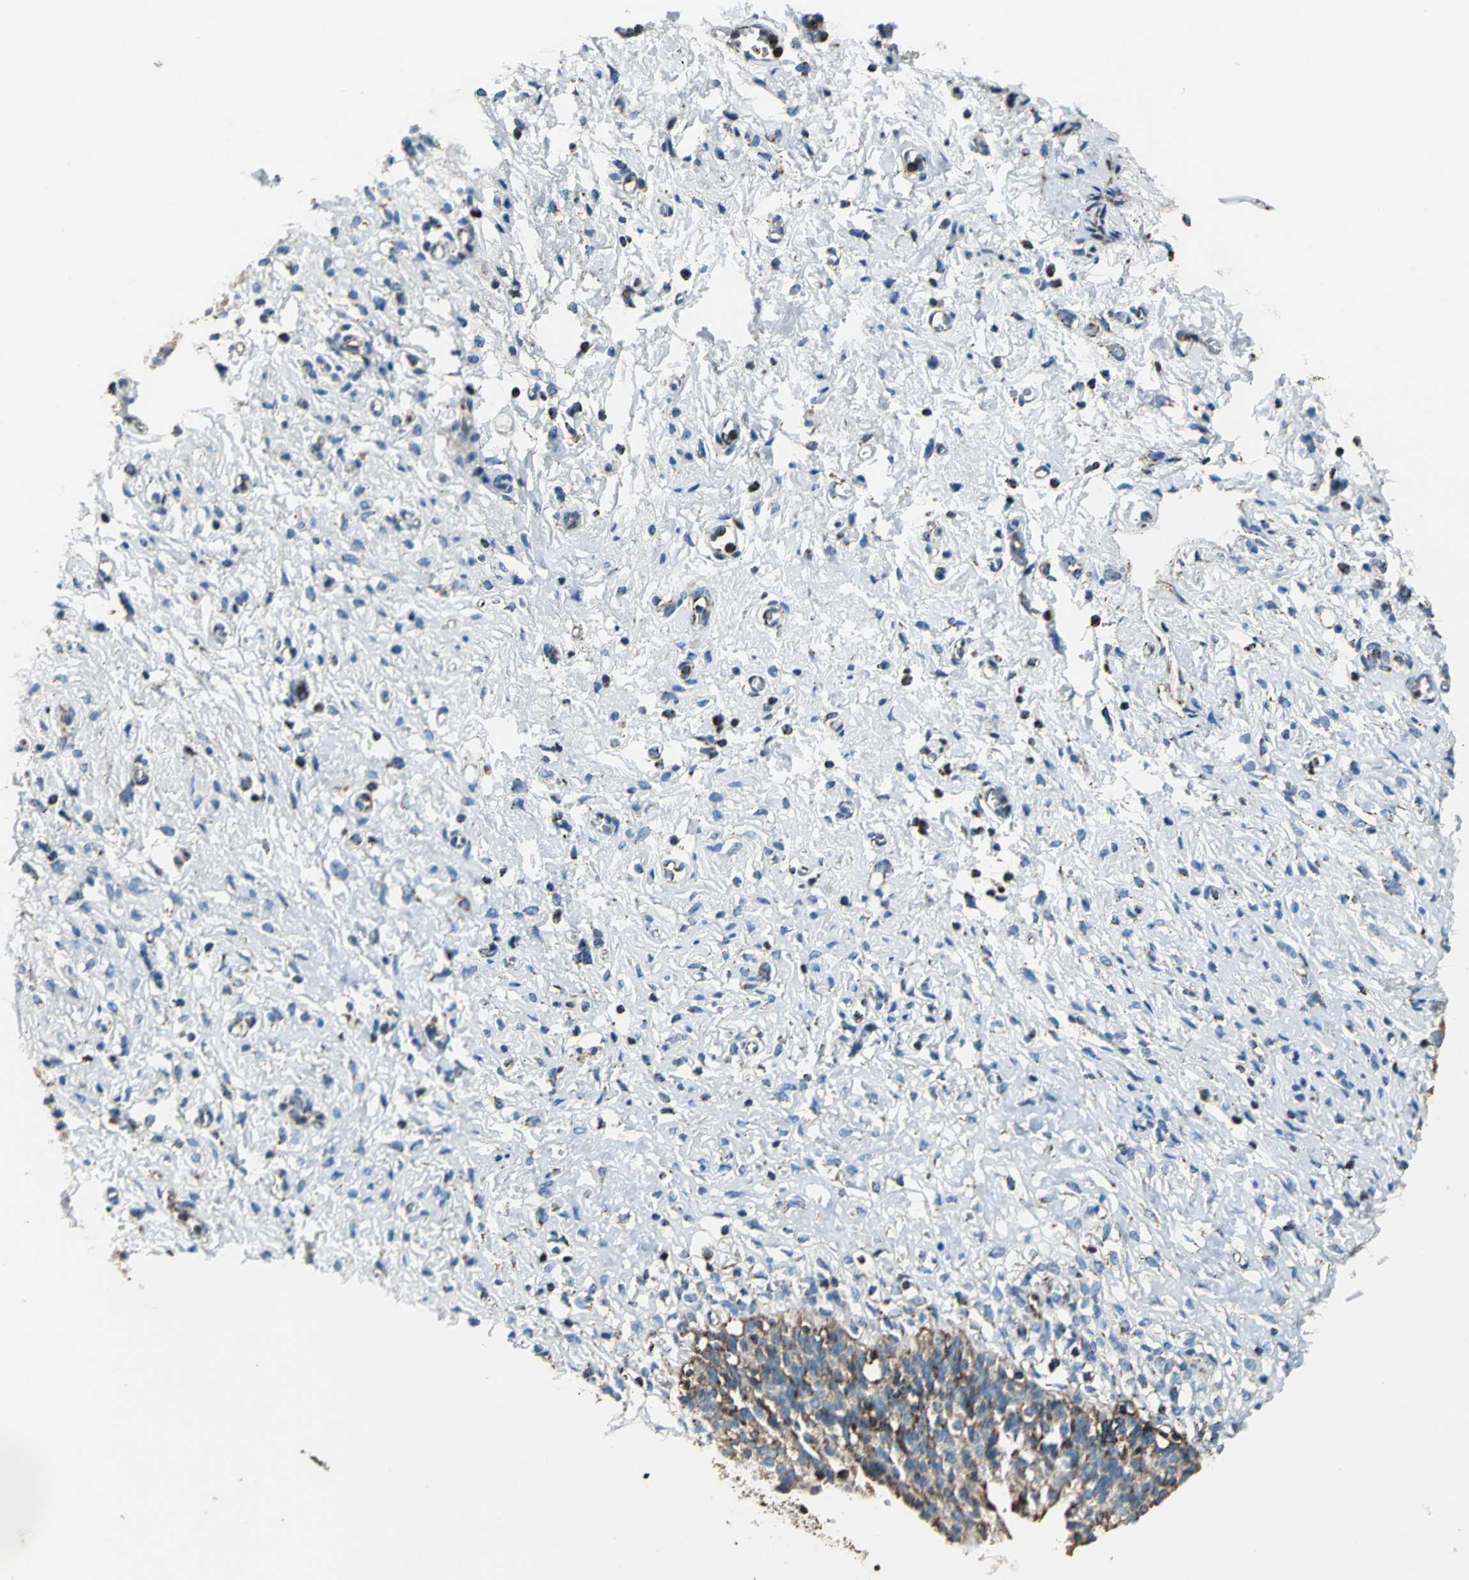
{"staining": {"intensity": "moderate", "quantity": ">75%", "location": "cytoplasmic/membranous"}, "tissue": "urinary bladder", "cell_type": "Urothelial cells", "image_type": "normal", "snomed": [{"axis": "morphology", "description": "Normal tissue, NOS"}, {"axis": "topography", "description": "Urinary bladder"}], "caption": "Unremarkable urinary bladder was stained to show a protein in brown. There is medium levels of moderate cytoplasmic/membranous positivity in about >75% of urothelial cells.", "gene": "ECH1", "patient": {"sex": "female", "age": 80}}